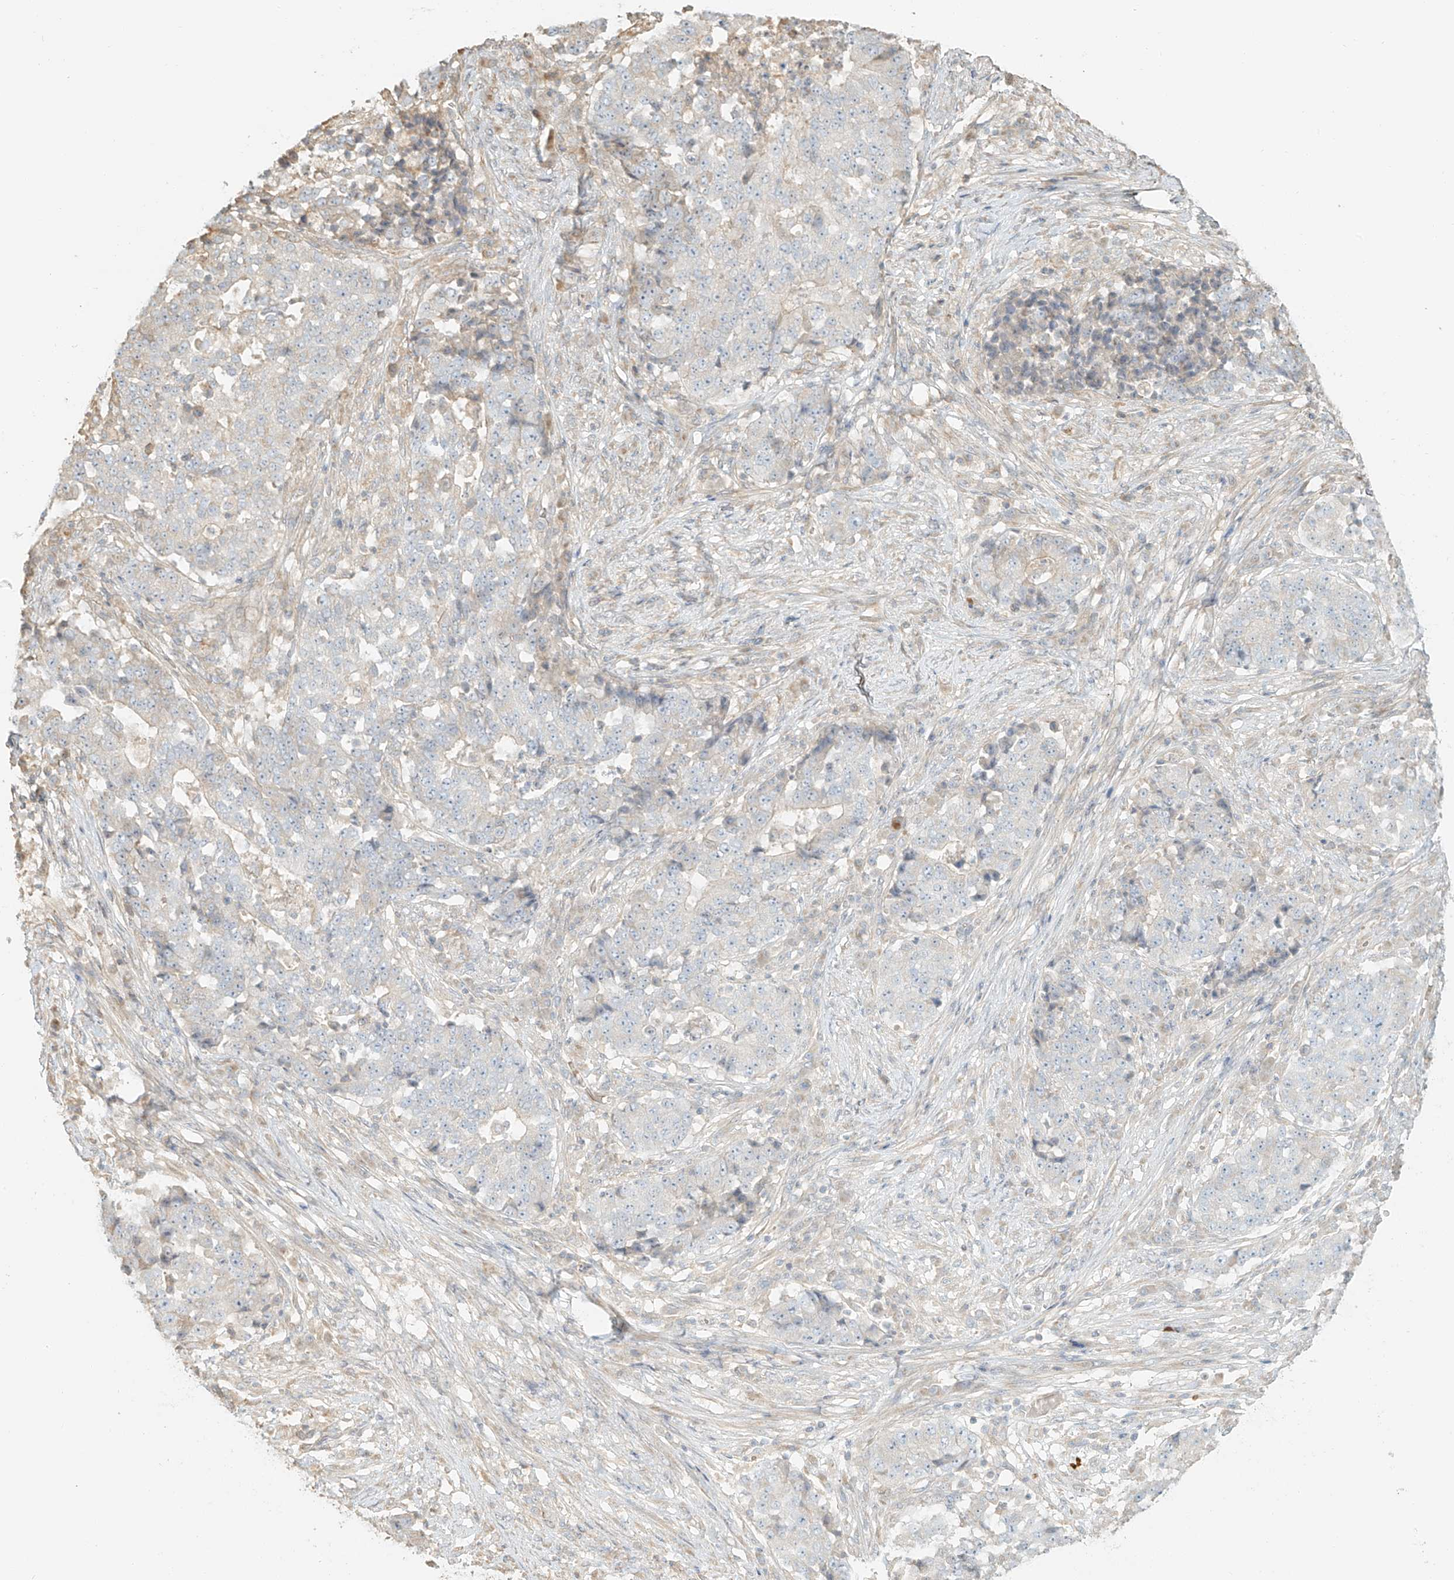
{"staining": {"intensity": "negative", "quantity": "none", "location": "none"}, "tissue": "stomach cancer", "cell_type": "Tumor cells", "image_type": "cancer", "snomed": [{"axis": "morphology", "description": "Adenocarcinoma, NOS"}, {"axis": "topography", "description": "Stomach"}], "caption": "DAB immunohistochemical staining of human stomach cancer (adenocarcinoma) displays no significant positivity in tumor cells.", "gene": "UPK1B", "patient": {"sex": "male", "age": 59}}